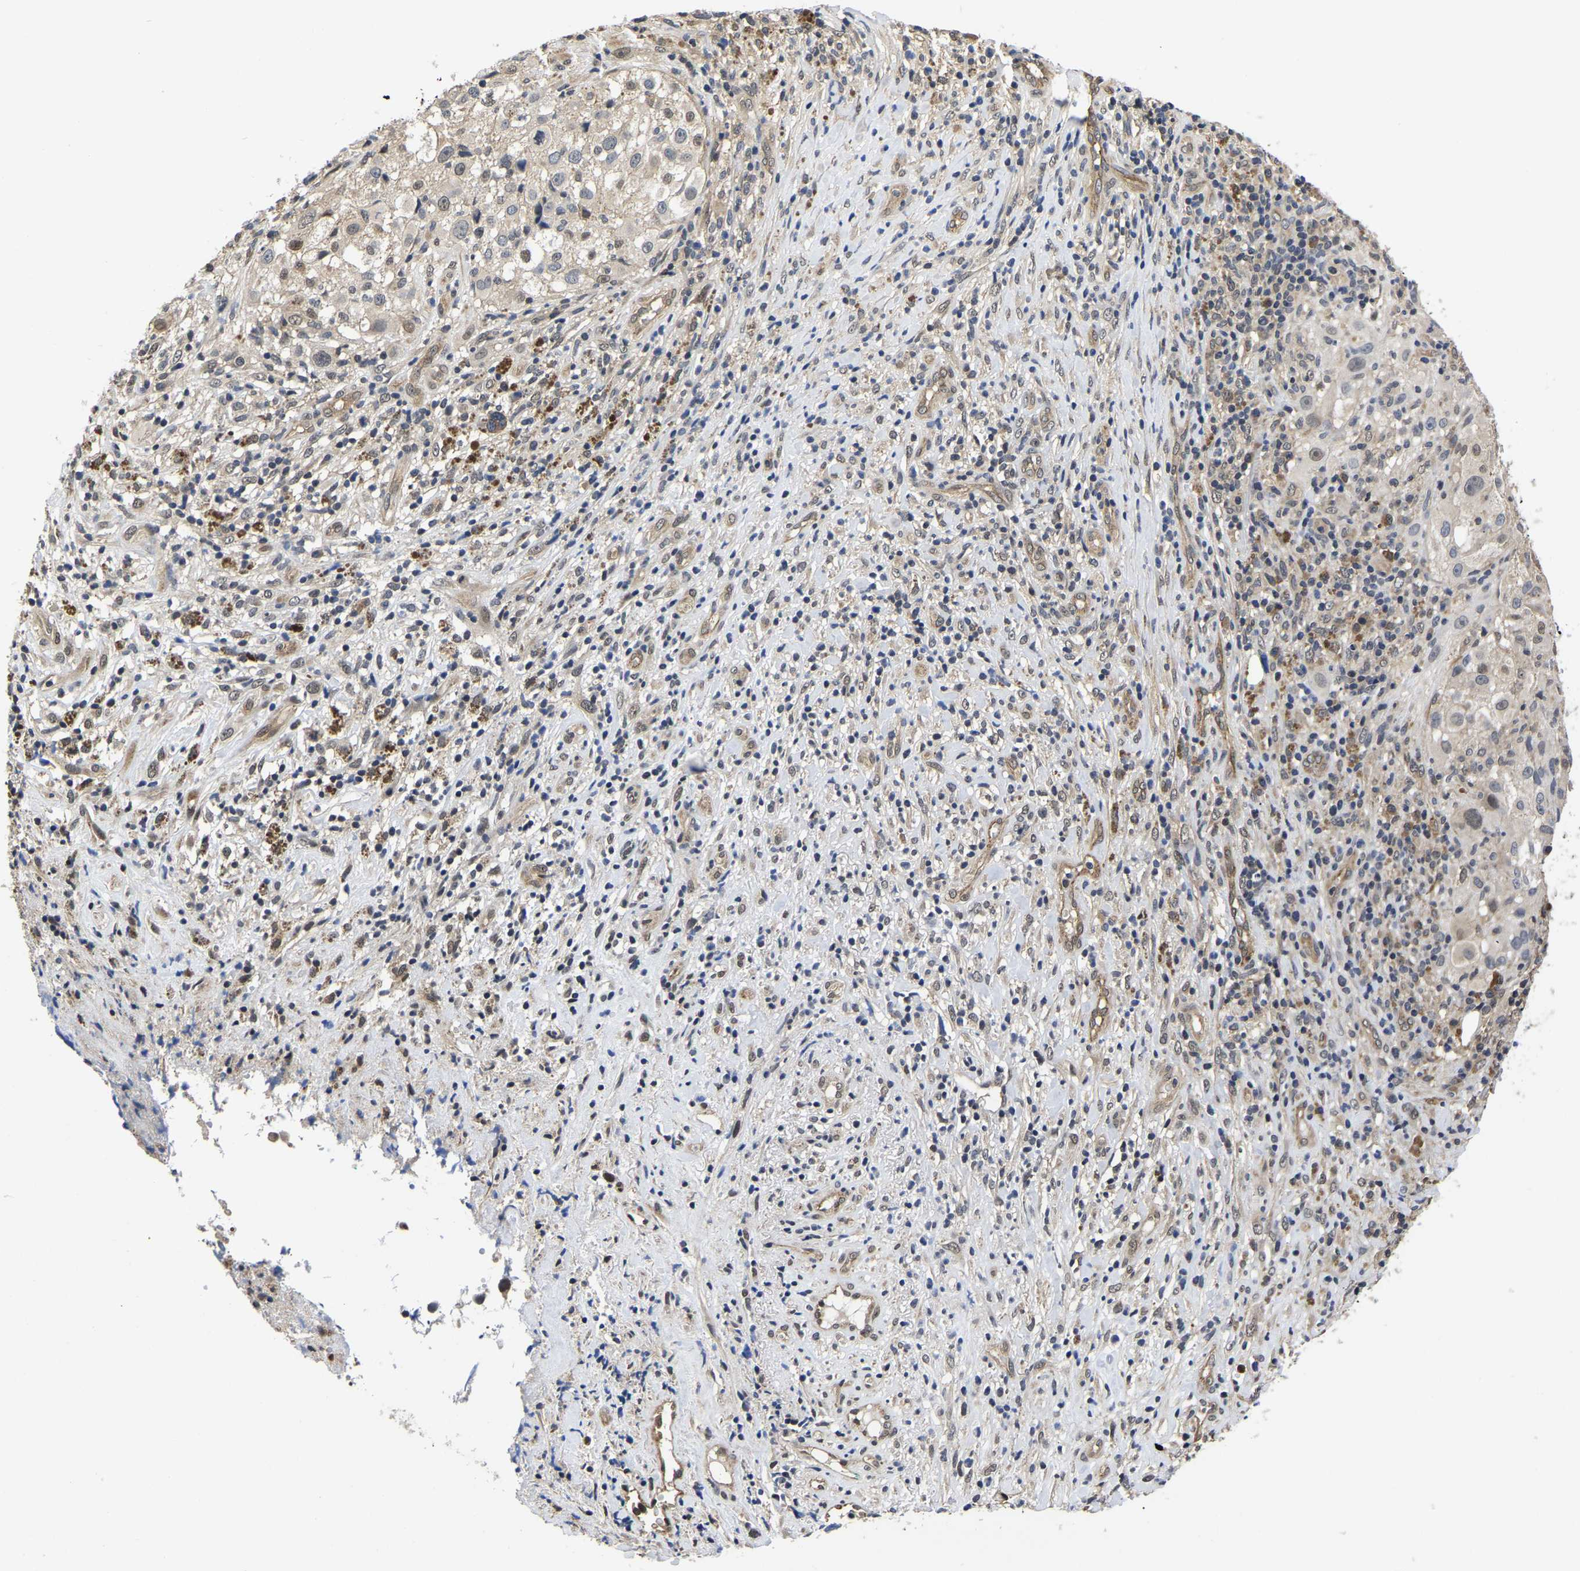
{"staining": {"intensity": "weak", "quantity": "<25%", "location": "nuclear"}, "tissue": "melanoma", "cell_type": "Tumor cells", "image_type": "cancer", "snomed": [{"axis": "morphology", "description": "Necrosis, NOS"}, {"axis": "morphology", "description": "Malignant melanoma, NOS"}, {"axis": "topography", "description": "Skin"}], "caption": "Tumor cells show no significant protein expression in melanoma.", "gene": "MCOLN2", "patient": {"sex": "female", "age": 87}}